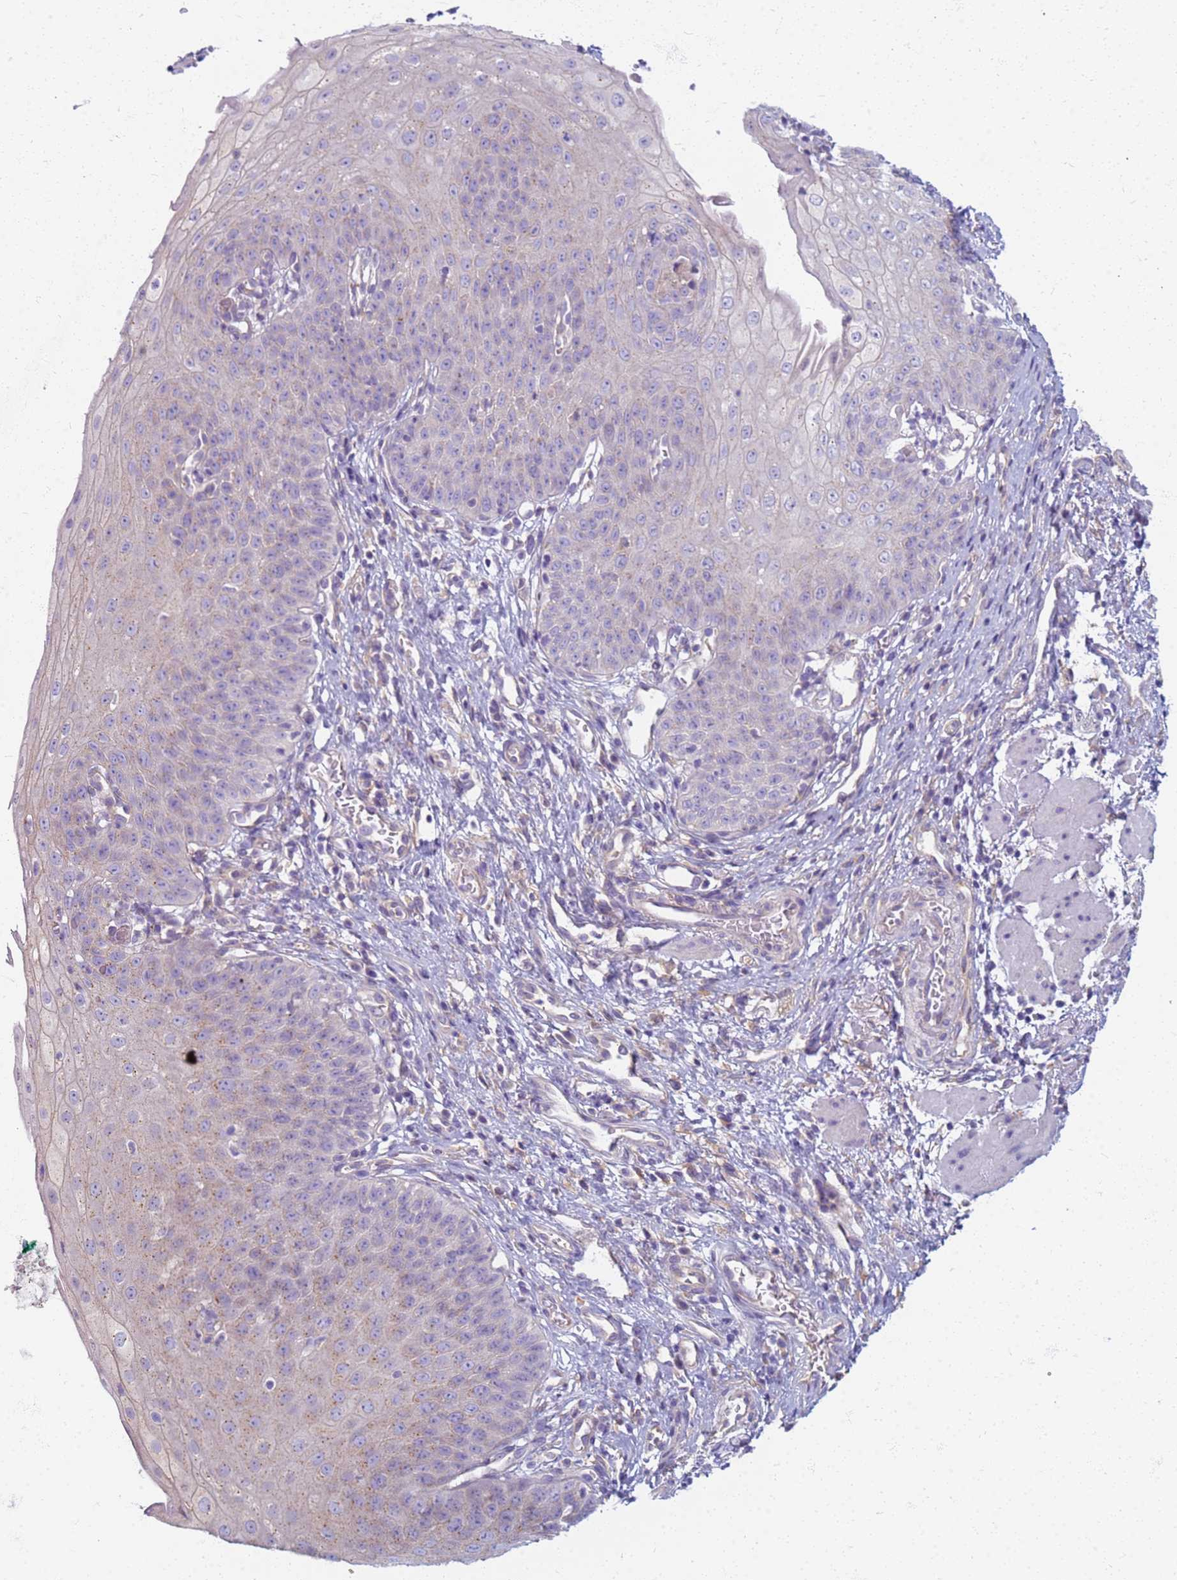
{"staining": {"intensity": "weak", "quantity": "25%-75%", "location": "cytoplasmic/membranous"}, "tissue": "esophagus", "cell_type": "Squamous epithelial cells", "image_type": "normal", "snomed": [{"axis": "morphology", "description": "Normal tissue, NOS"}, {"axis": "topography", "description": "Esophagus"}], "caption": "Squamous epithelial cells reveal weak cytoplasmic/membranous expression in about 25%-75% of cells in unremarkable esophagus. The protein of interest is stained brown, and the nuclei are stained in blue (DAB IHC with brightfield microscopy, high magnification).", "gene": "EEA1", "patient": {"sex": "male", "age": 71}}